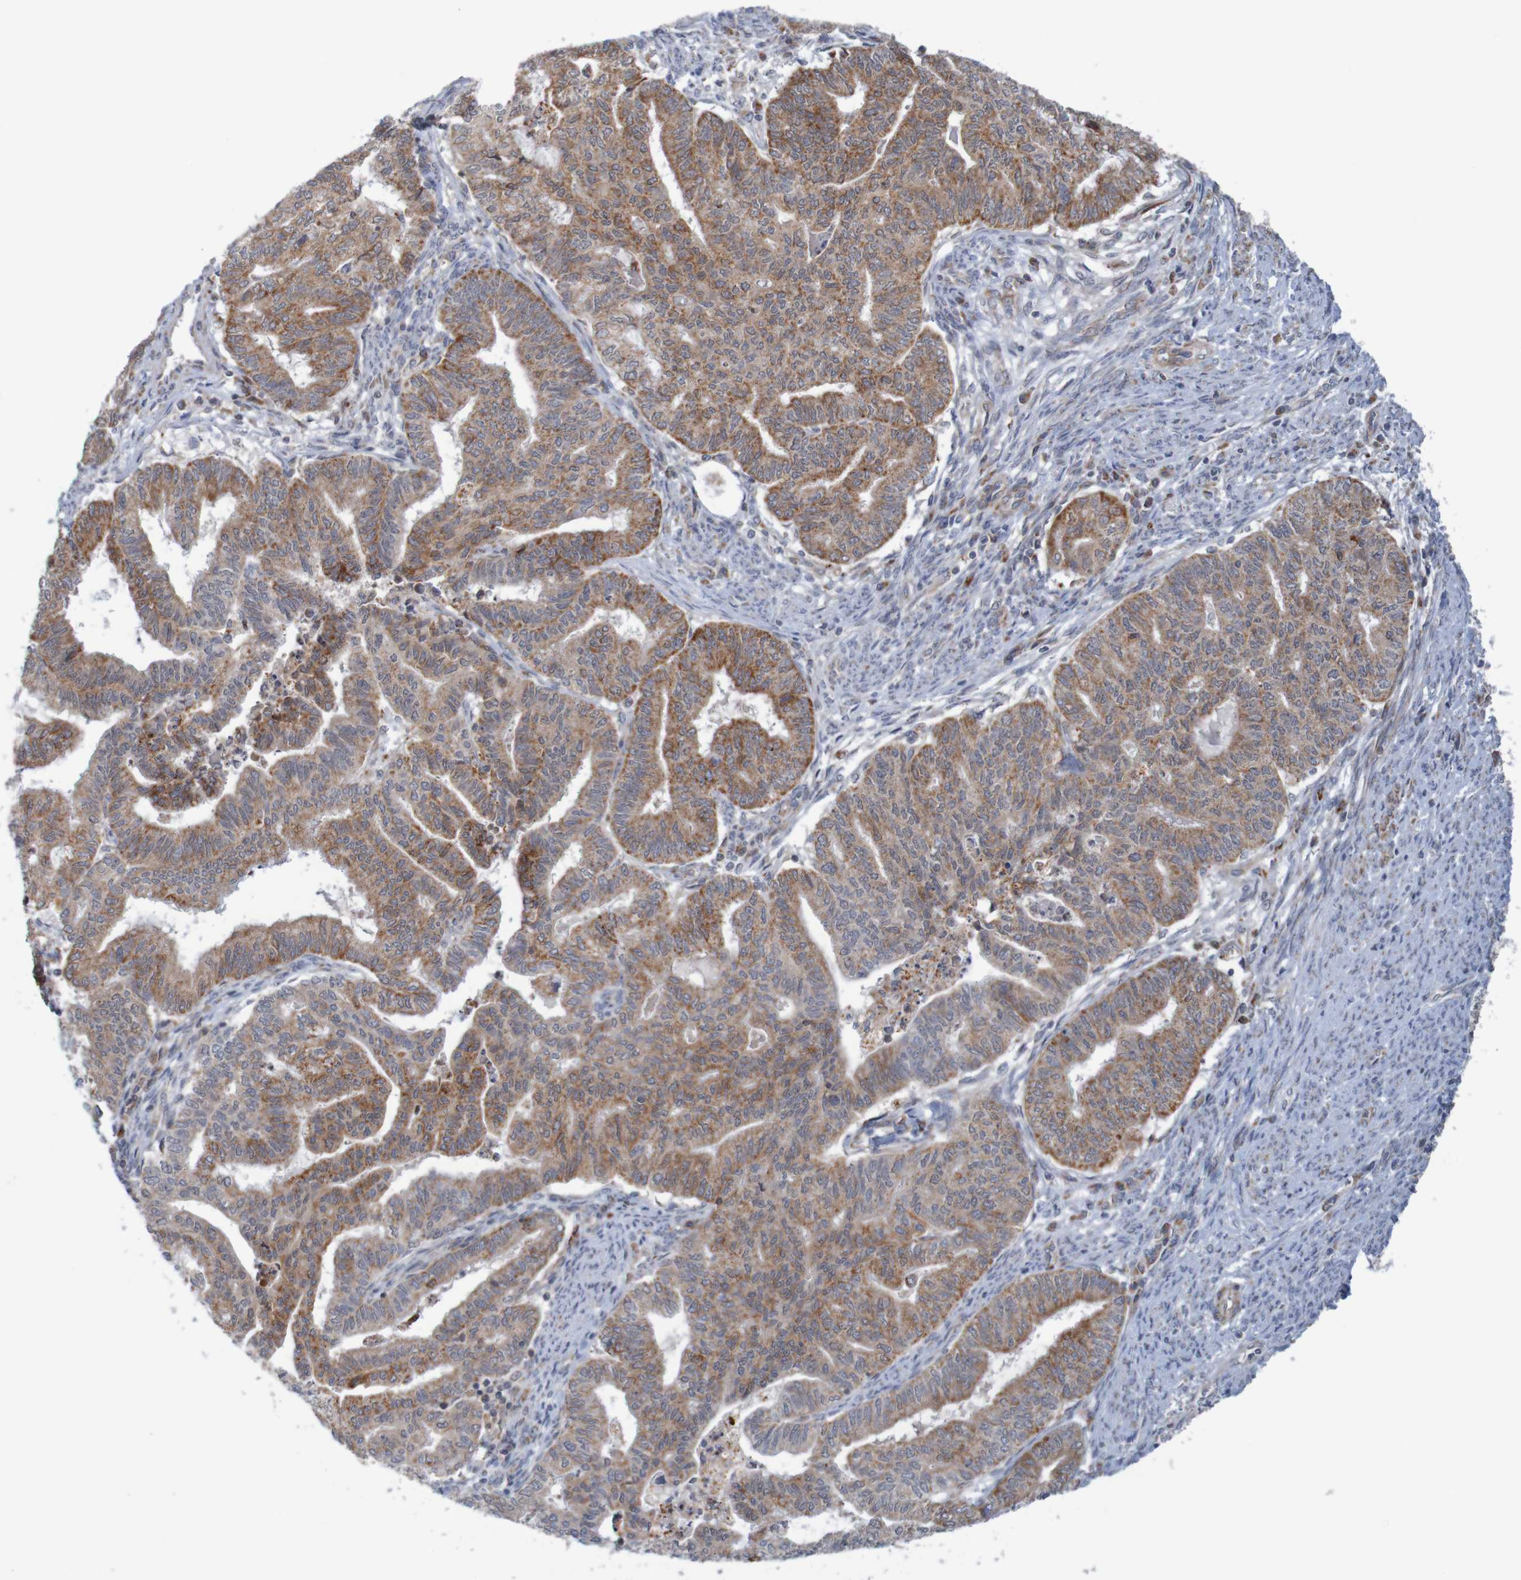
{"staining": {"intensity": "moderate", "quantity": ">75%", "location": "cytoplasmic/membranous"}, "tissue": "endometrial cancer", "cell_type": "Tumor cells", "image_type": "cancer", "snomed": [{"axis": "morphology", "description": "Adenocarcinoma, NOS"}, {"axis": "topography", "description": "Endometrium"}], "caption": "Immunohistochemistry histopathology image of endometrial cancer stained for a protein (brown), which reveals medium levels of moderate cytoplasmic/membranous positivity in approximately >75% of tumor cells.", "gene": "NAV2", "patient": {"sex": "female", "age": 79}}